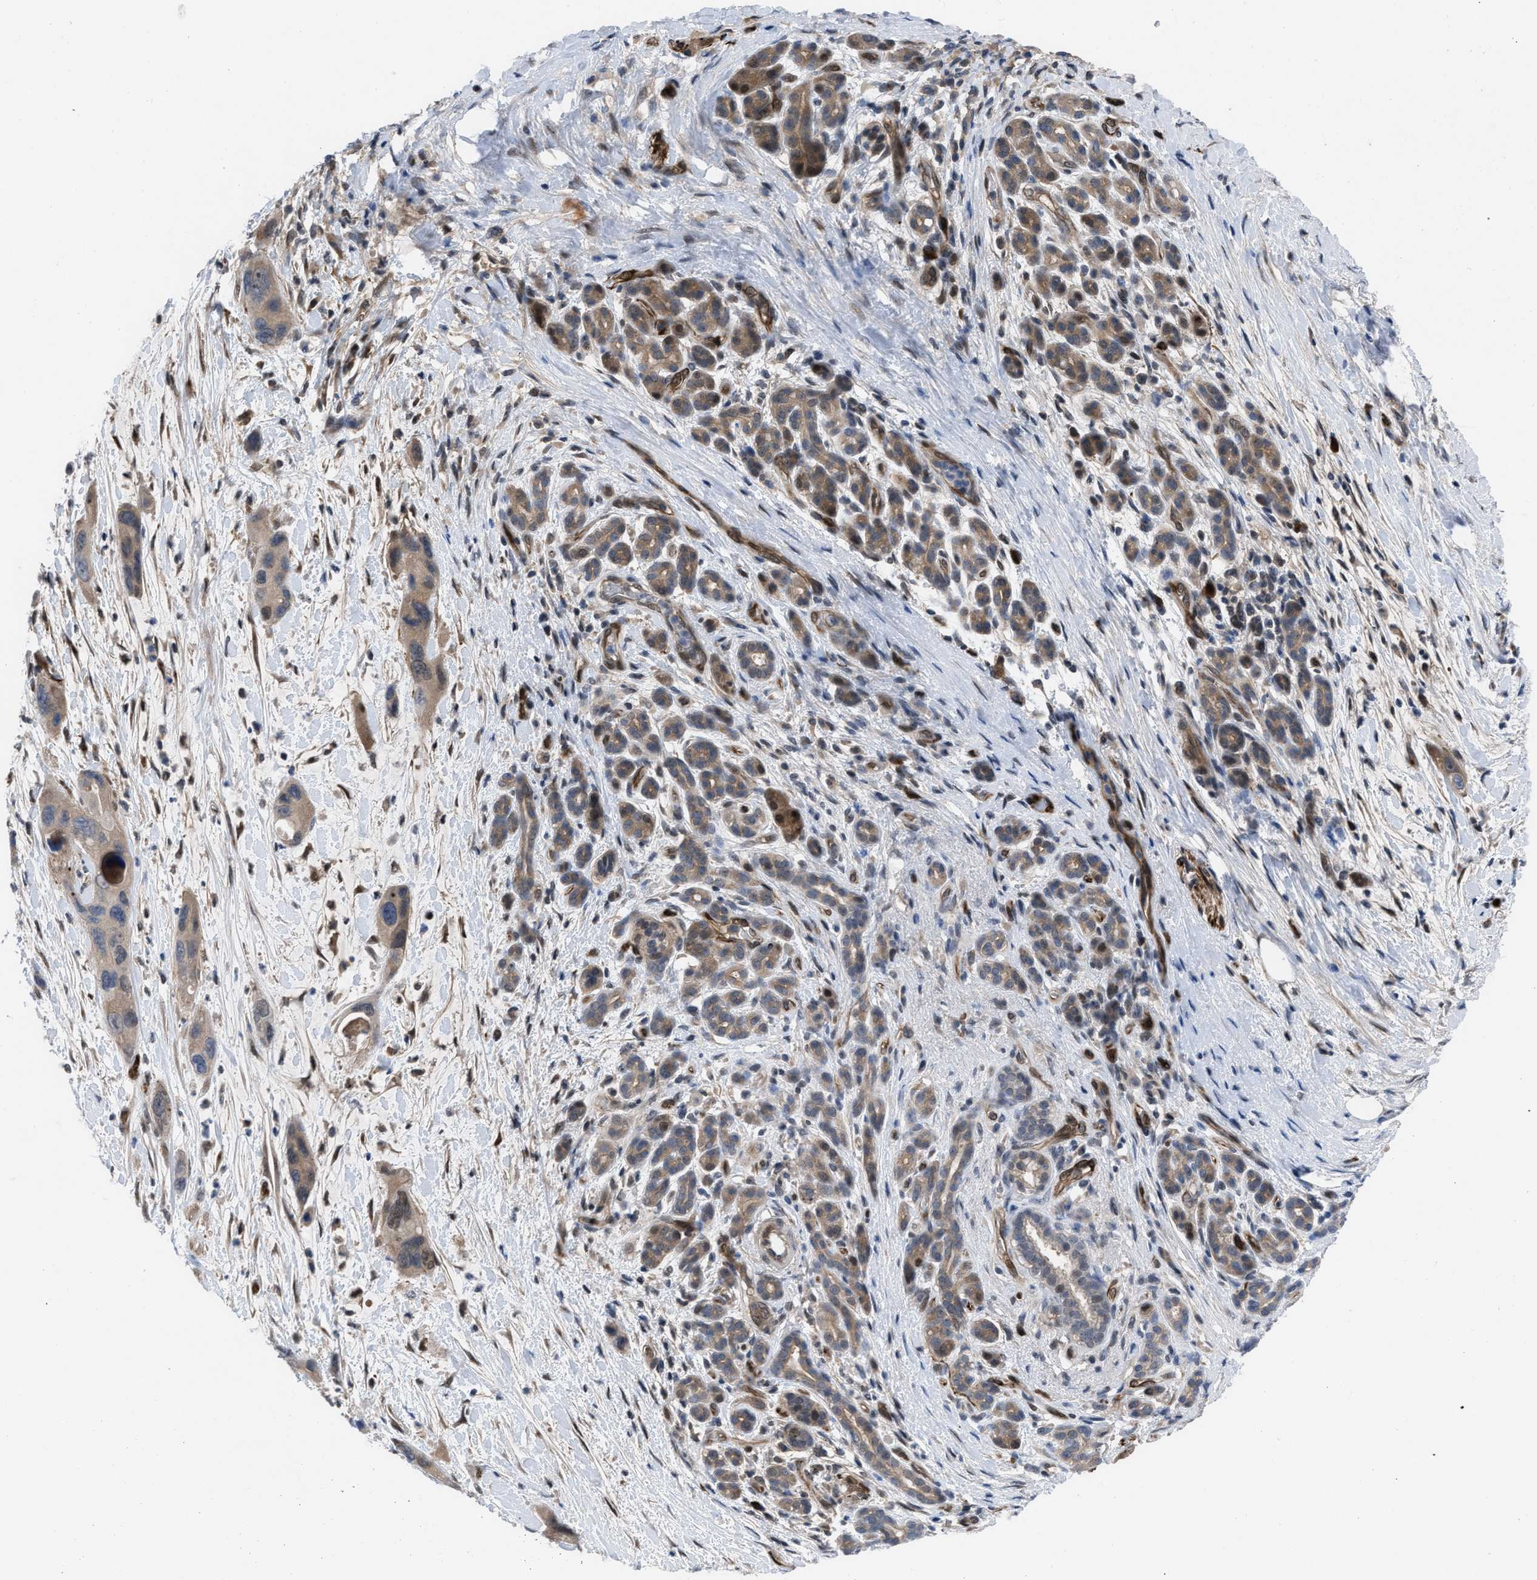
{"staining": {"intensity": "moderate", "quantity": ">75%", "location": "cytoplasmic/membranous"}, "tissue": "pancreatic cancer", "cell_type": "Tumor cells", "image_type": "cancer", "snomed": [{"axis": "morphology", "description": "Adenocarcinoma, NOS"}, {"axis": "topography", "description": "Pancreas"}], "caption": "Pancreatic adenocarcinoma stained with a protein marker exhibits moderate staining in tumor cells.", "gene": "IL17RE", "patient": {"sex": "female", "age": 70}}